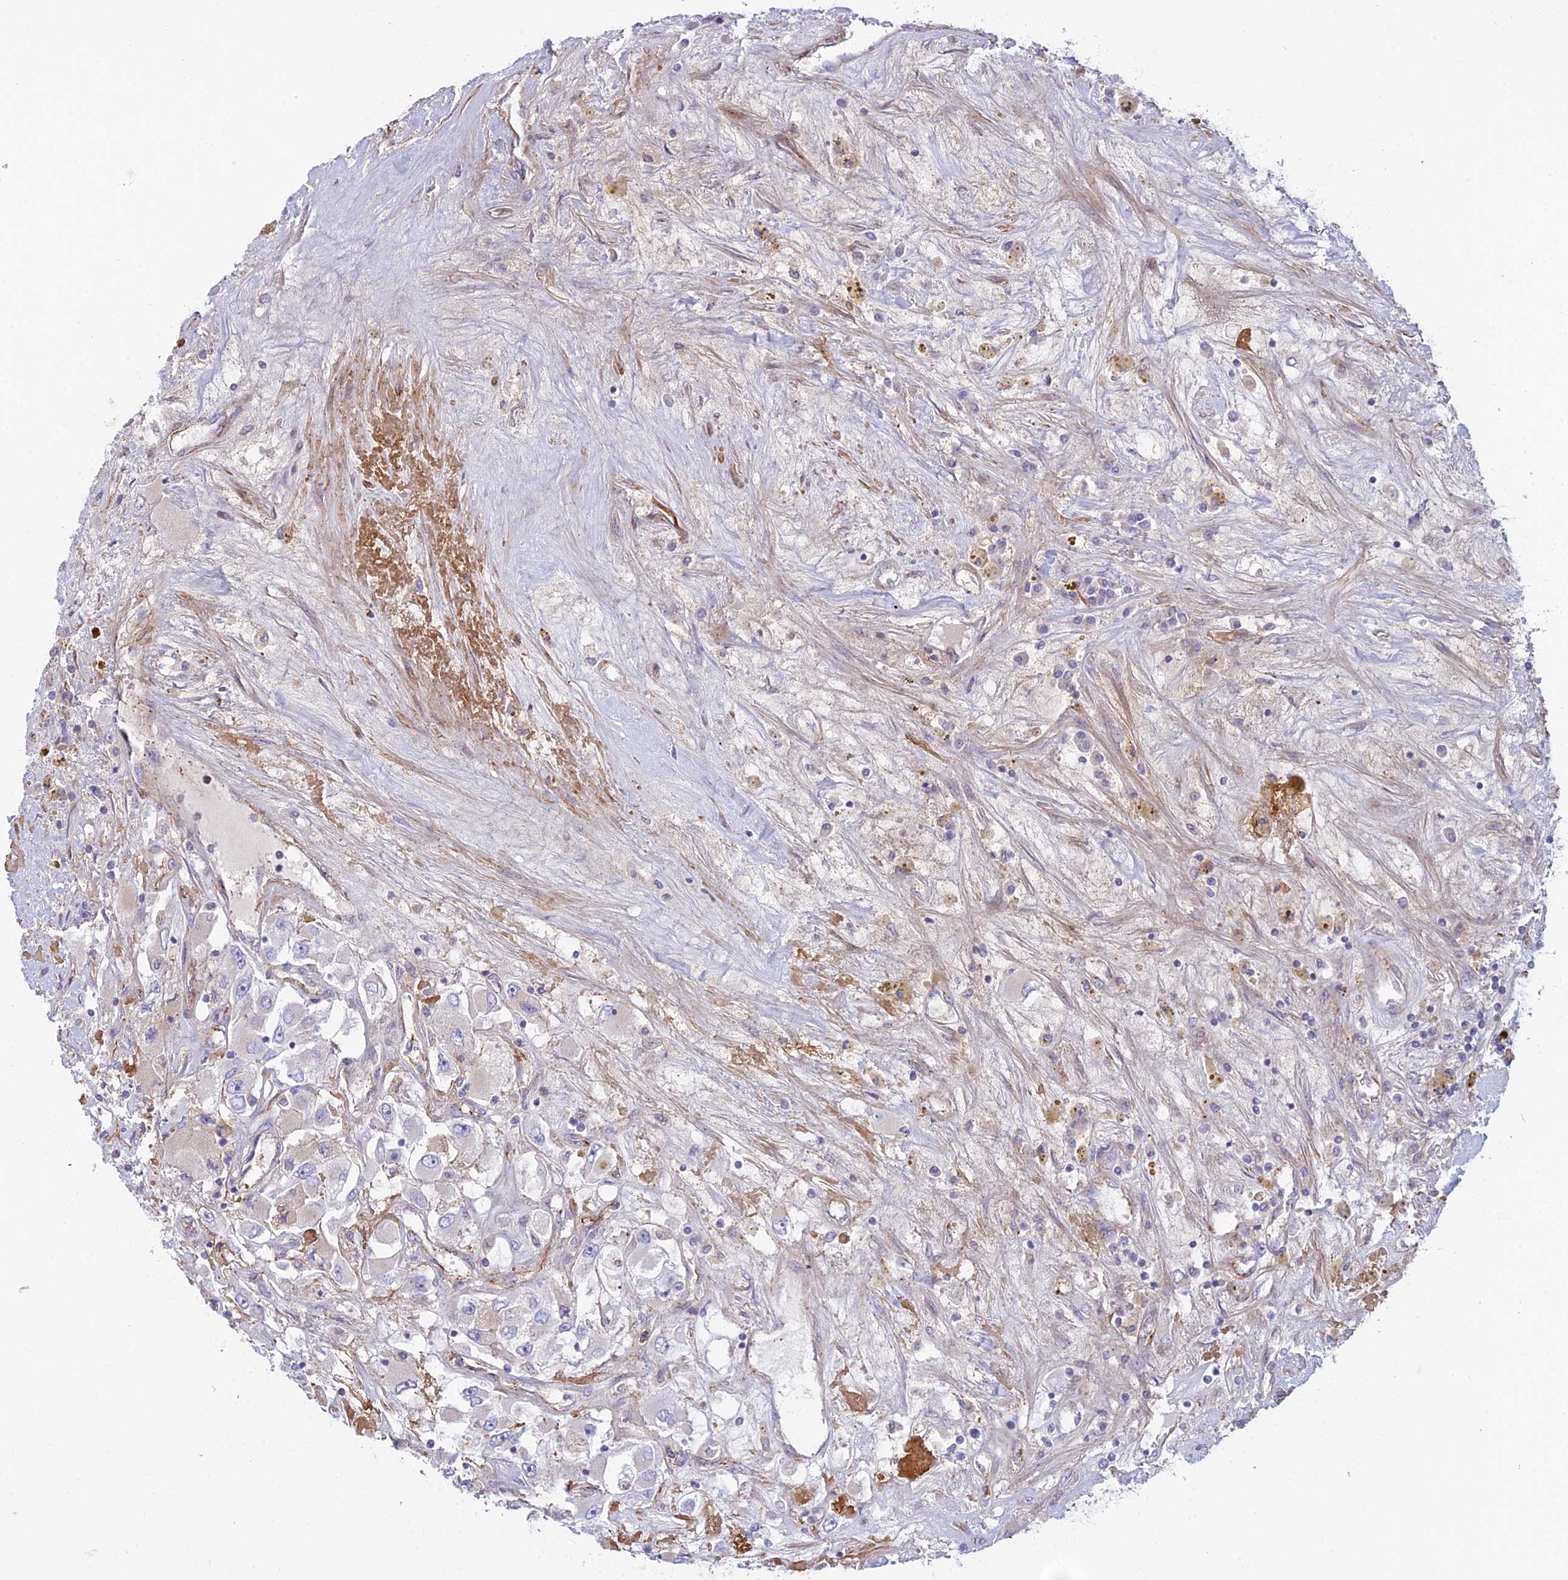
{"staining": {"intensity": "negative", "quantity": "none", "location": "none"}, "tissue": "renal cancer", "cell_type": "Tumor cells", "image_type": "cancer", "snomed": [{"axis": "morphology", "description": "Adenocarcinoma, NOS"}, {"axis": "topography", "description": "Kidney"}], "caption": "IHC of human adenocarcinoma (renal) exhibits no expression in tumor cells.", "gene": "DUS2", "patient": {"sex": "female", "age": 52}}